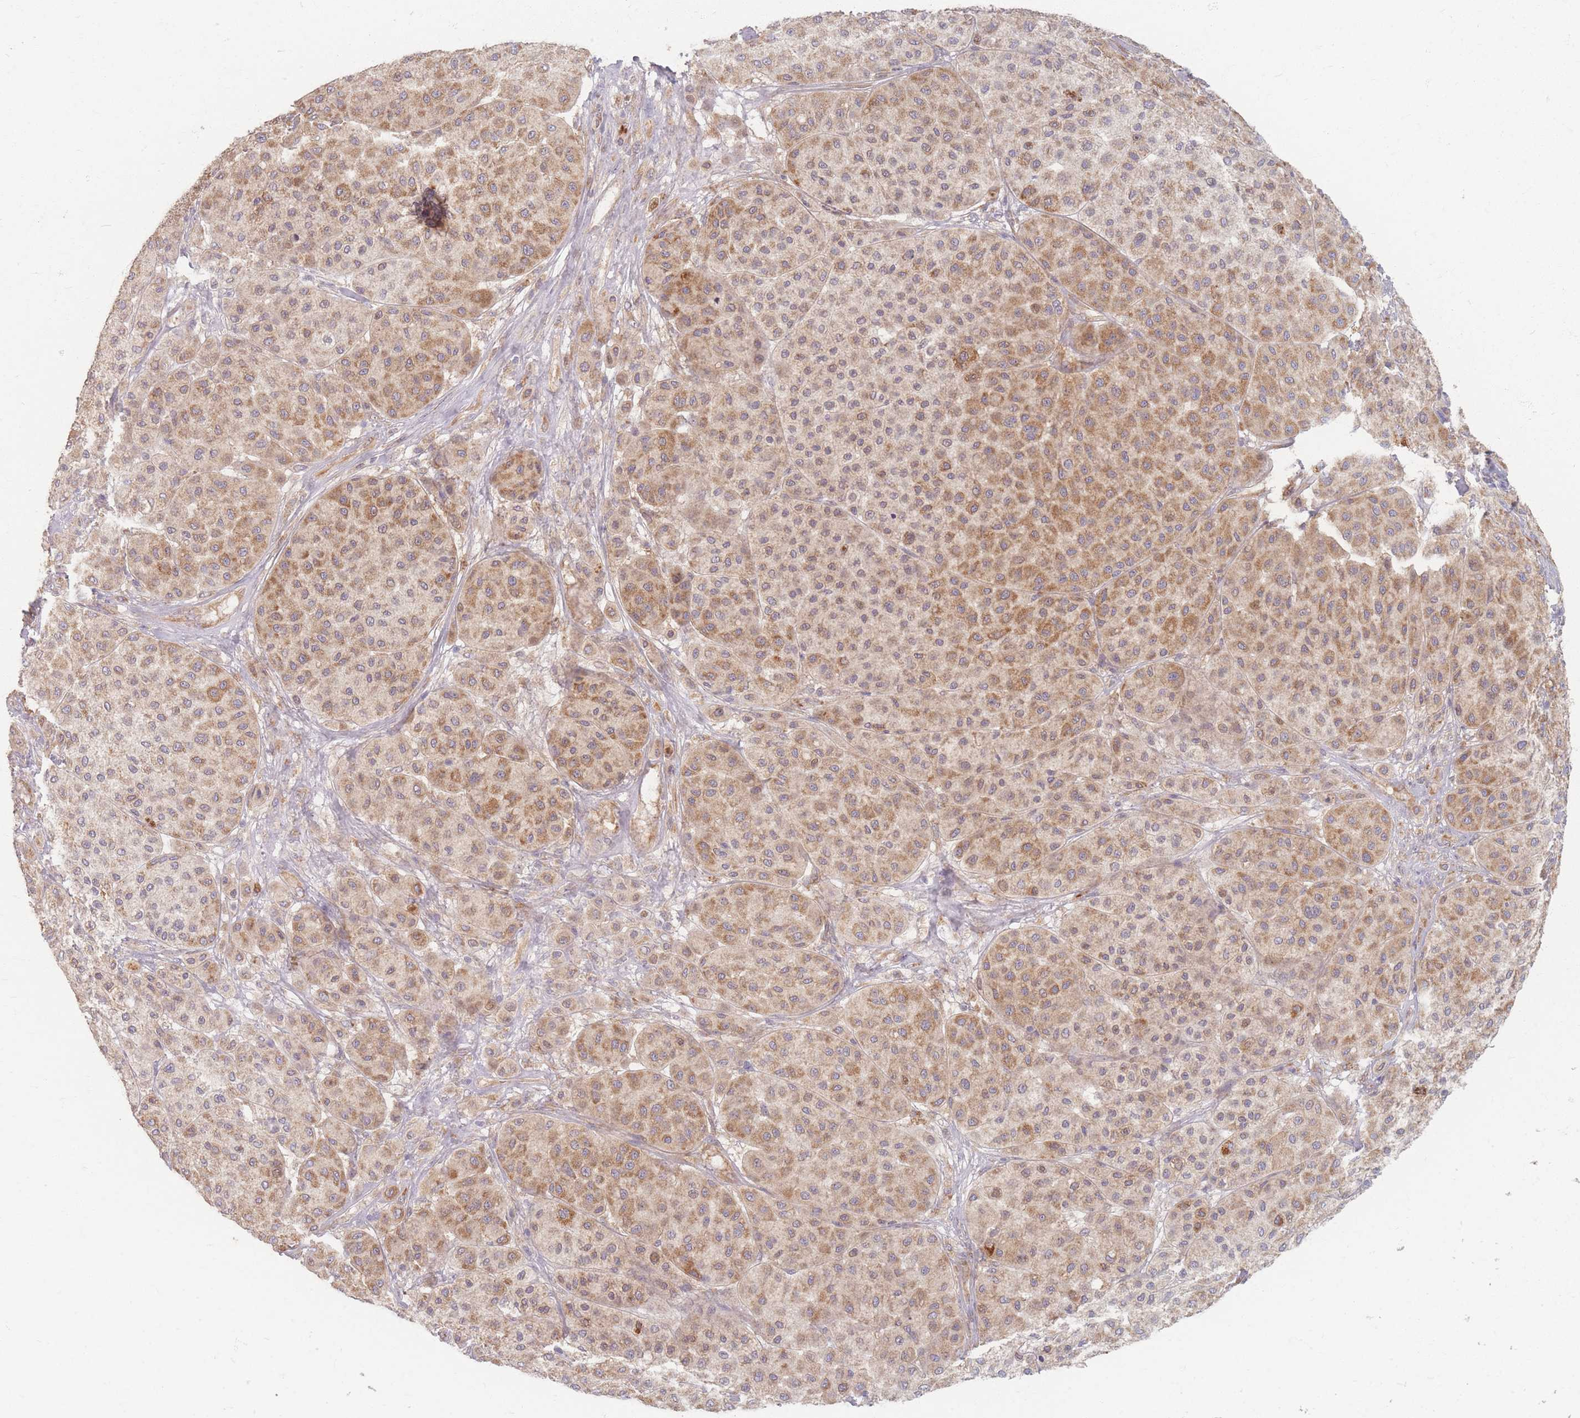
{"staining": {"intensity": "moderate", "quantity": ">75%", "location": "cytoplasmic/membranous"}, "tissue": "melanoma", "cell_type": "Tumor cells", "image_type": "cancer", "snomed": [{"axis": "morphology", "description": "Malignant melanoma, Metastatic site"}, {"axis": "topography", "description": "Smooth muscle"}], "caption": "Immunohistochemical staining of human malignant melanoma (metastatic site) demonstrates moderate cytoplasmic/membranous protein staining in approximately >75% of tumor cells.", "gene": "SMIM14", "patient": {"sex": "male", "age": 41}}